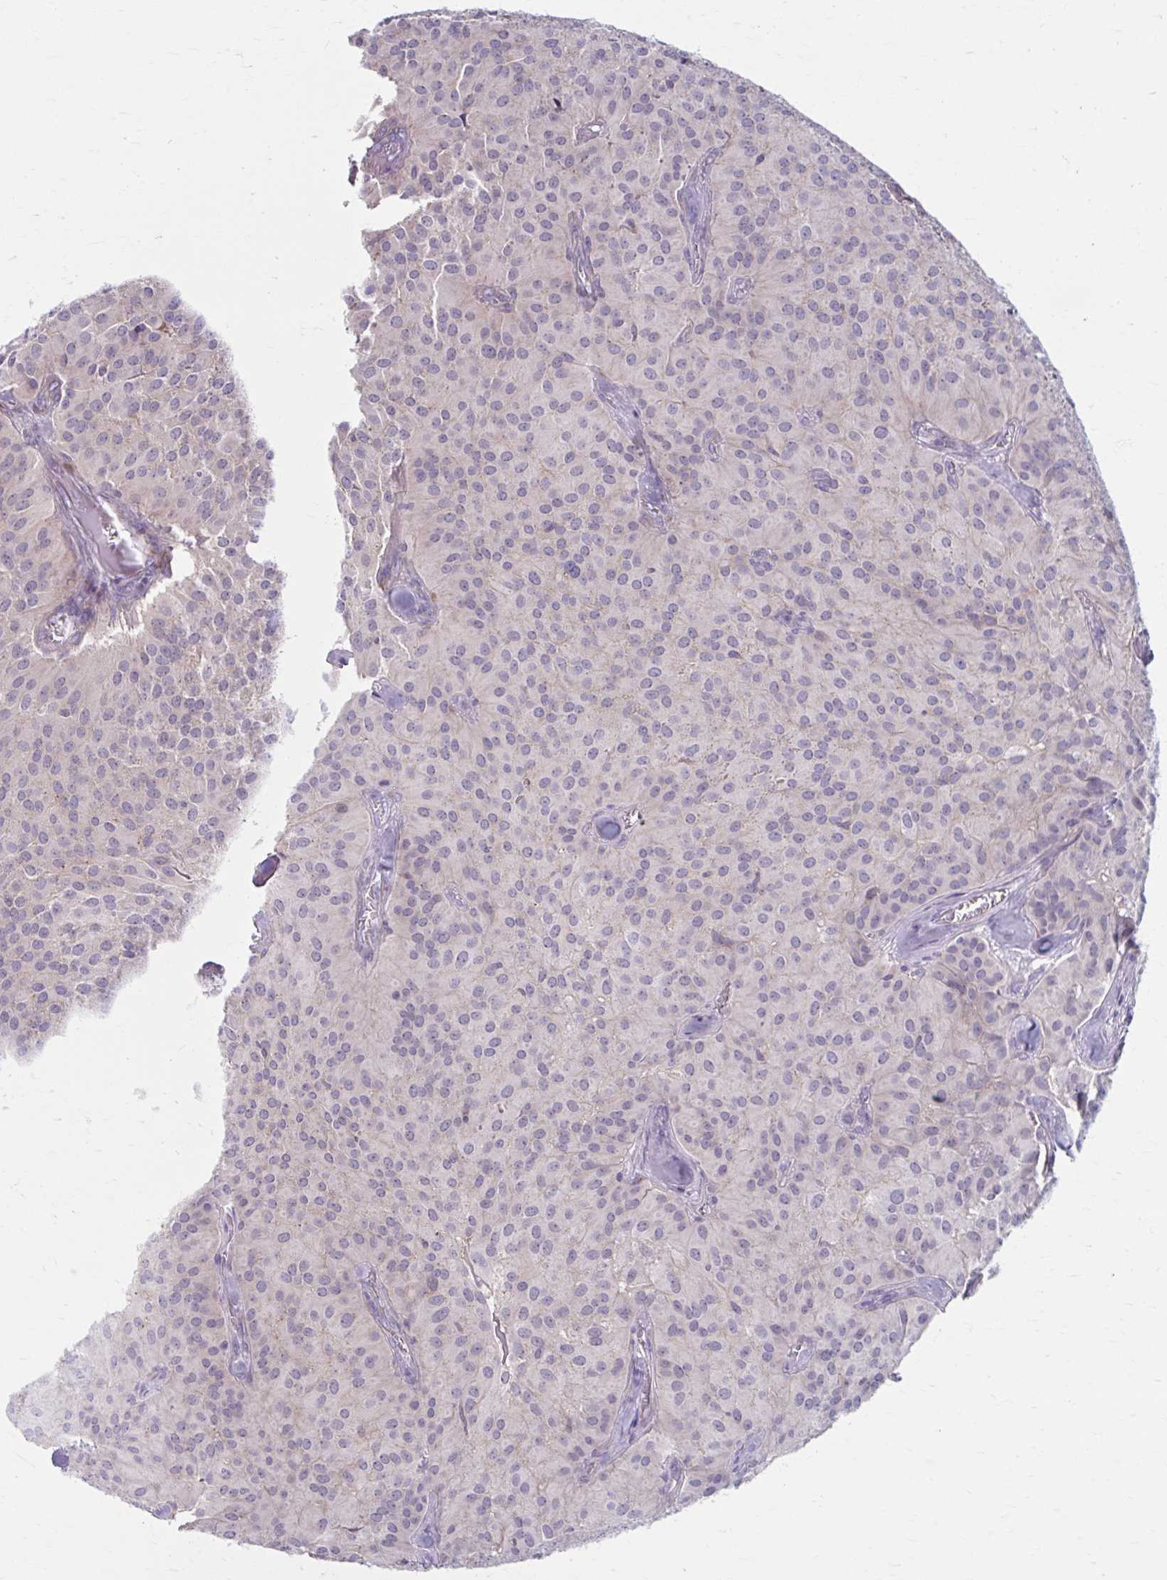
{"staining": {"intensity": "negative", "quantity": "none", "location": "none"}, "tissue": "glioma", "cell_type": "Tumor cells", "image_type": "cancer", "snomed": [{"axis": "morphology", "description": "Glioma, malignant, Low grade"}, {"axis": "topography", "description": "Brain"}], "caption": "Tumor cells are negative for brown protein staining in glioma. (DAB immunohistochemistry (IHC) visualized using brightfield microscopy, high magnification).", "gene": "CHST3", "patient": {"sex": "male", "age": 42}}